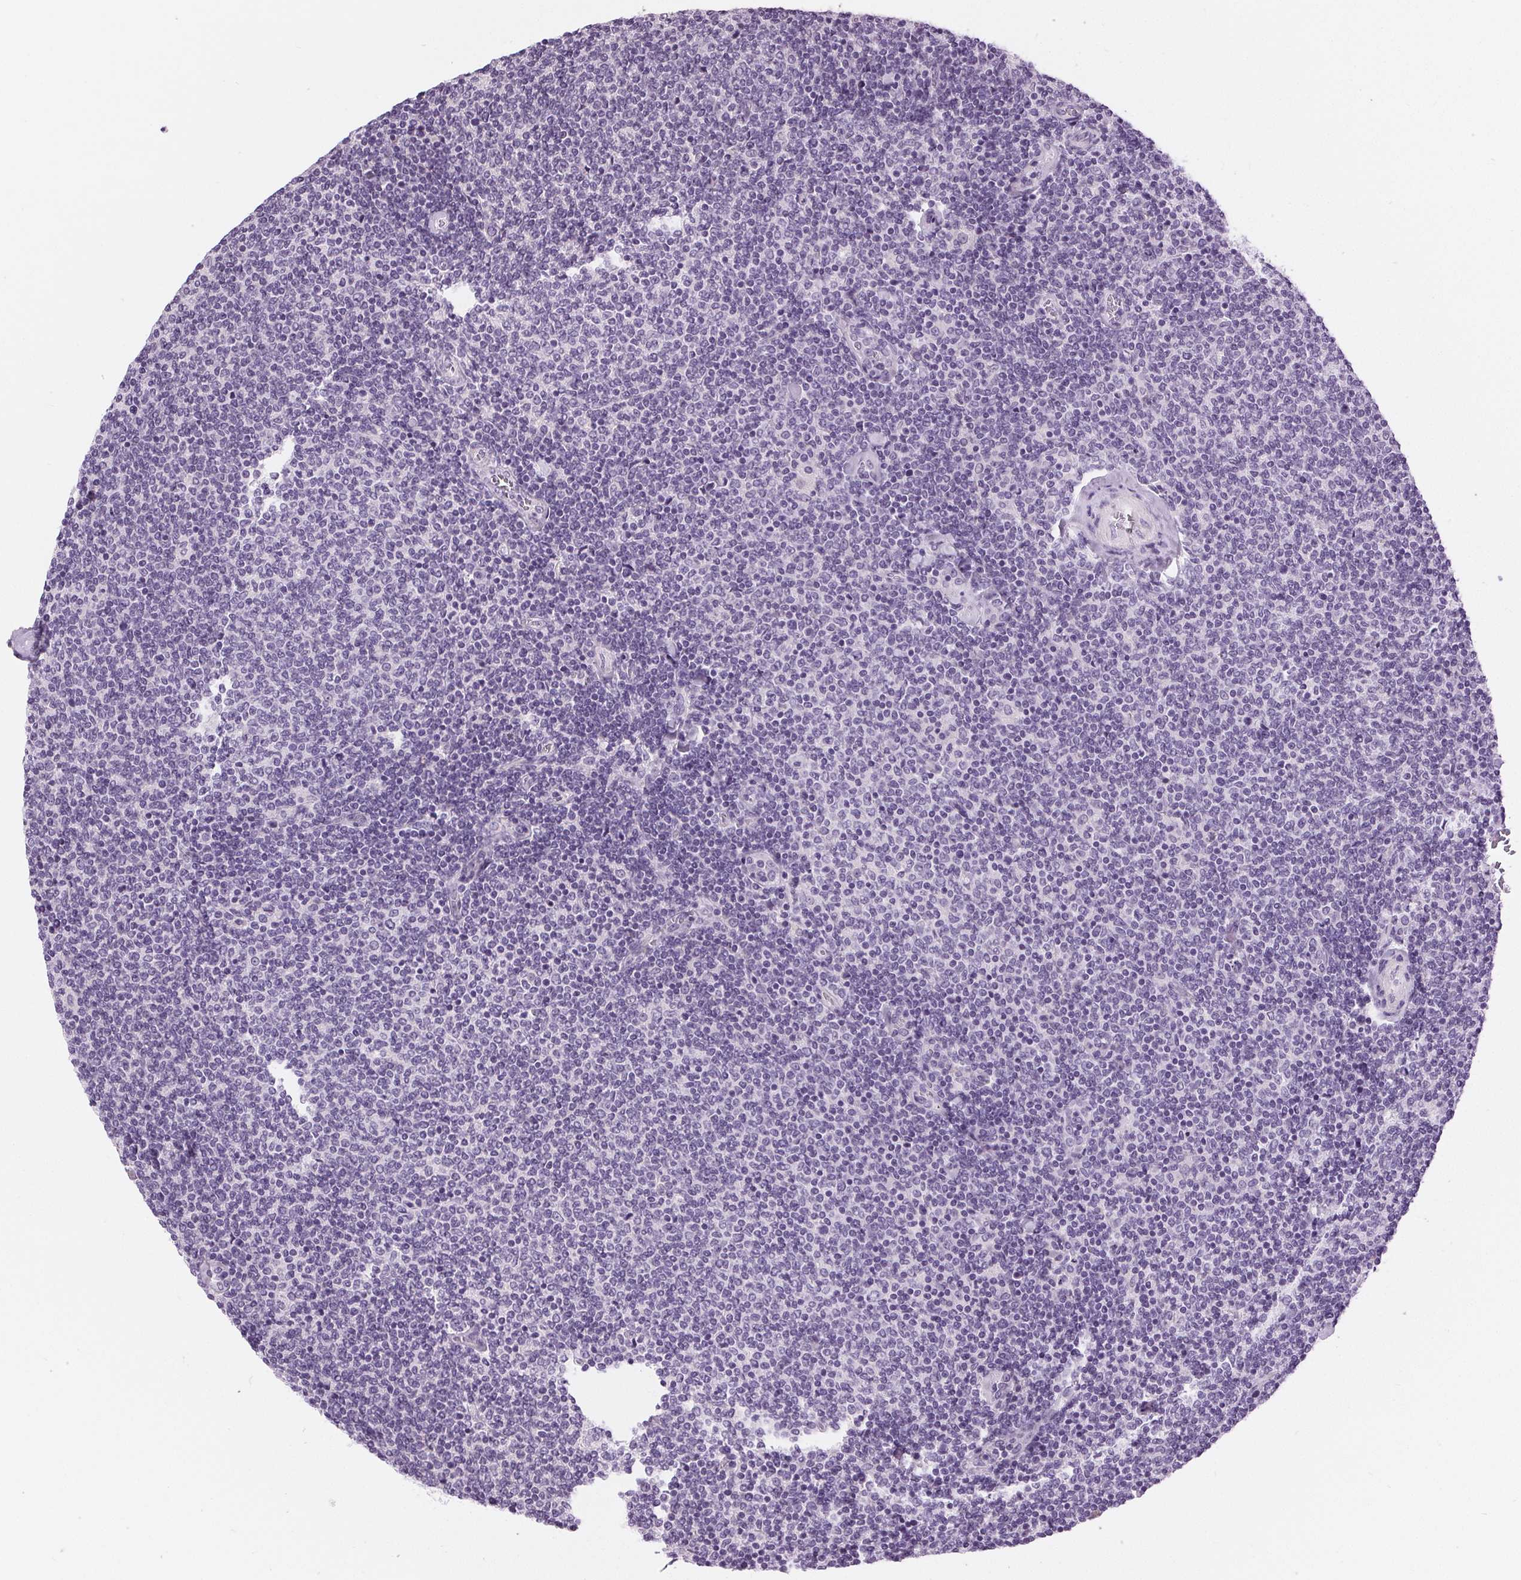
{"staining": {"intensity": "negative", "quantity": "none", "location": "none"}, "tissue": "lymphoma", "cell_type": "Tumor cells", "image_type": "cancer", "snomed": [{"axis": "morphology", "description": "Malignant lymphoma, non-Hodgkin's type, Low grade"}, {"axis": "topography", "description": "Lymph node"}], "caption": "A micrograph of human lymphoma is negative for staining in tumor cells.", "gene": "MISP", "patient": {"sex": "male", "age": 52}}